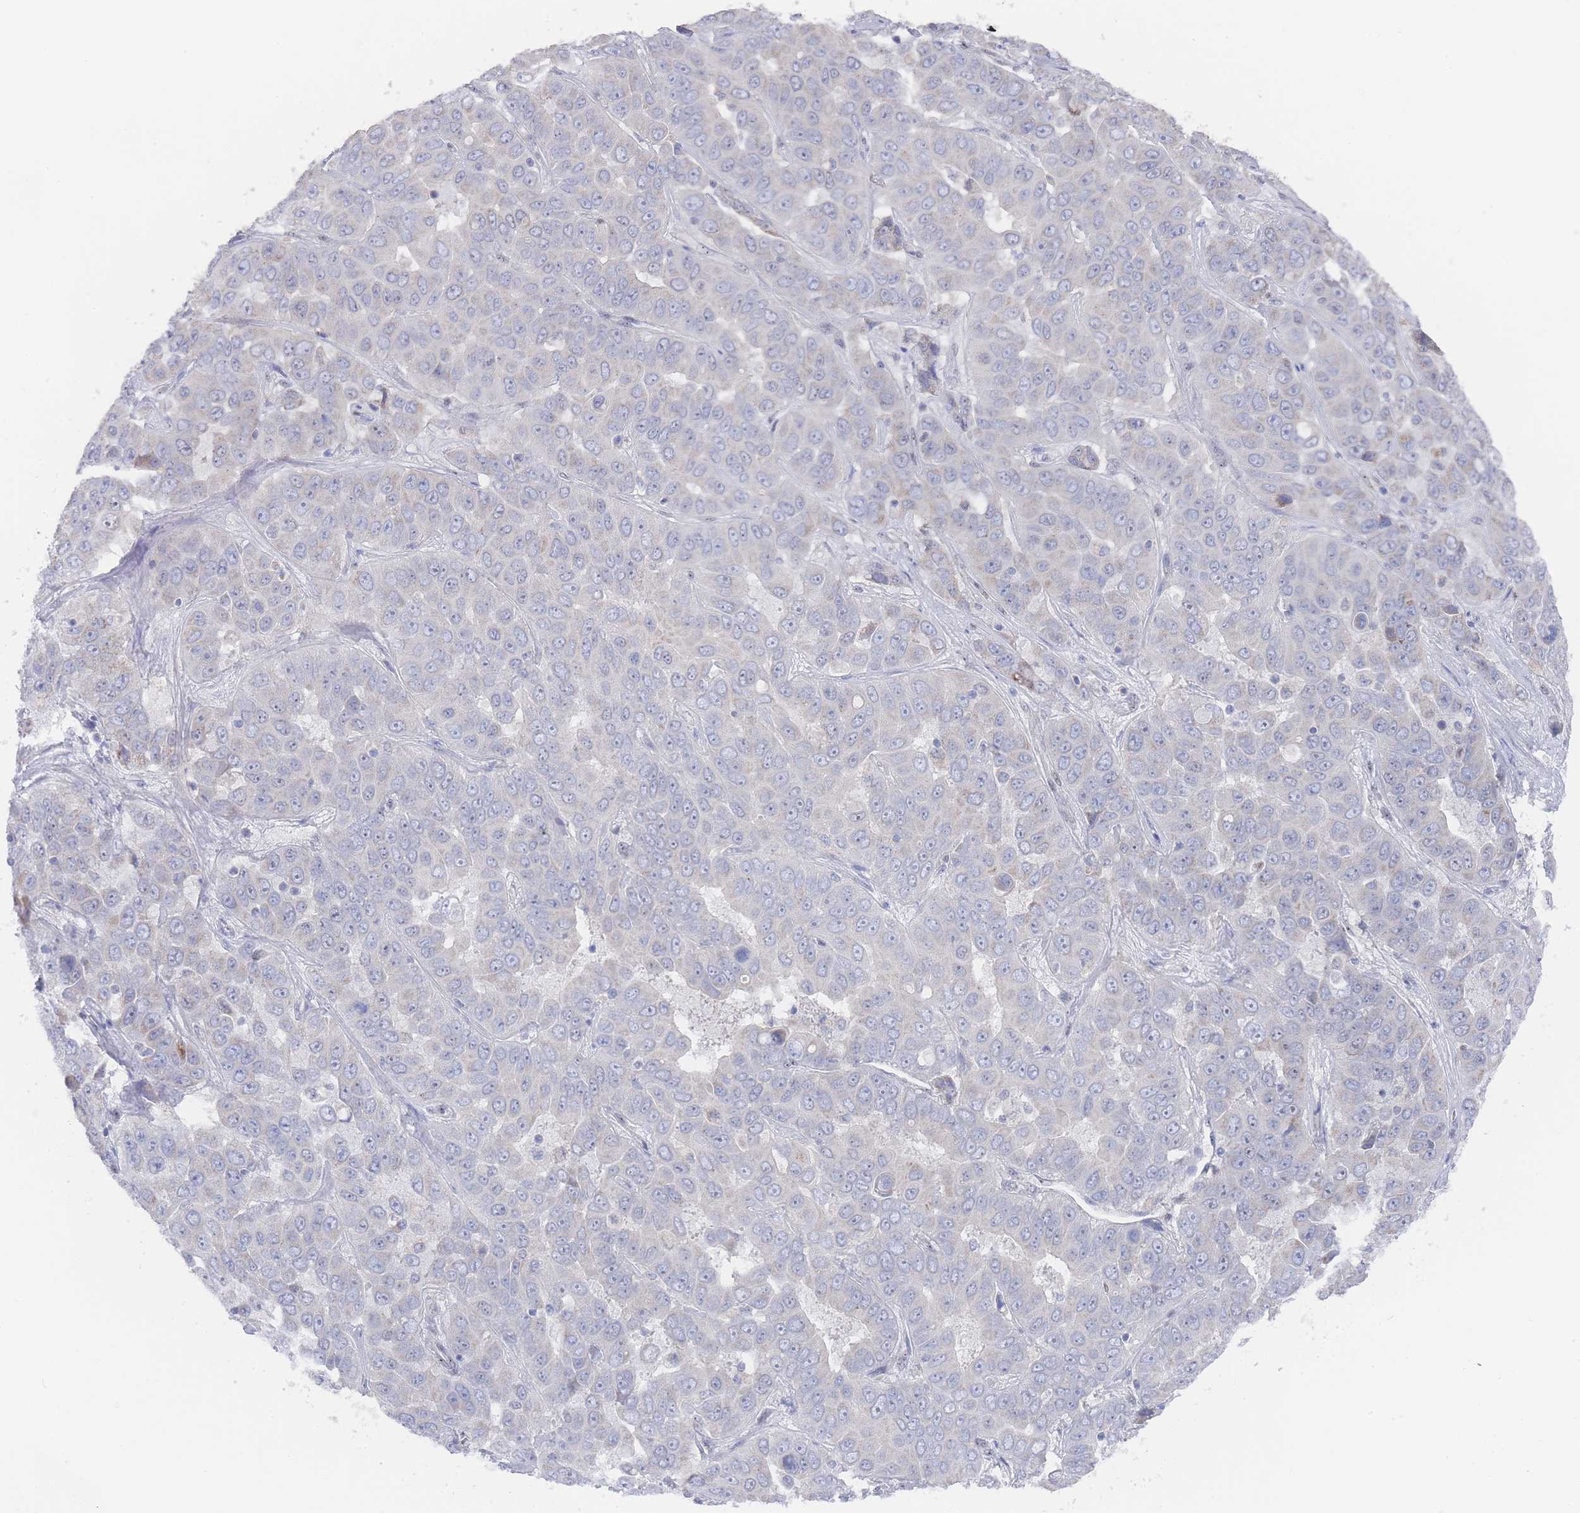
{"staining": {"intensity": "negative", "quantity": "none", "location": "none"}, "tissue": "liver cancer", "cell_type": "Tumor cells", "image_type": "cancer", "snomed": [{"axis": "morphology", "description": "Cholangiocarcinoma"}, {"axis": "topography", "description": "Liver"}], "caption": "This photomicrograph is of liver cancer (cholangiocarcinoma) stained with immunohistochemistry (IHC) to label a protein in brown with the nuclei are counter-stained blue. There is no positivity in tumor cells. (Brightfield microscopy of DAB (3,3'-diaminobenzidine) immunohistochemistry at high magnification).", "gene": "ZNF142", "patient": {"sex": "female", "age": 52}}